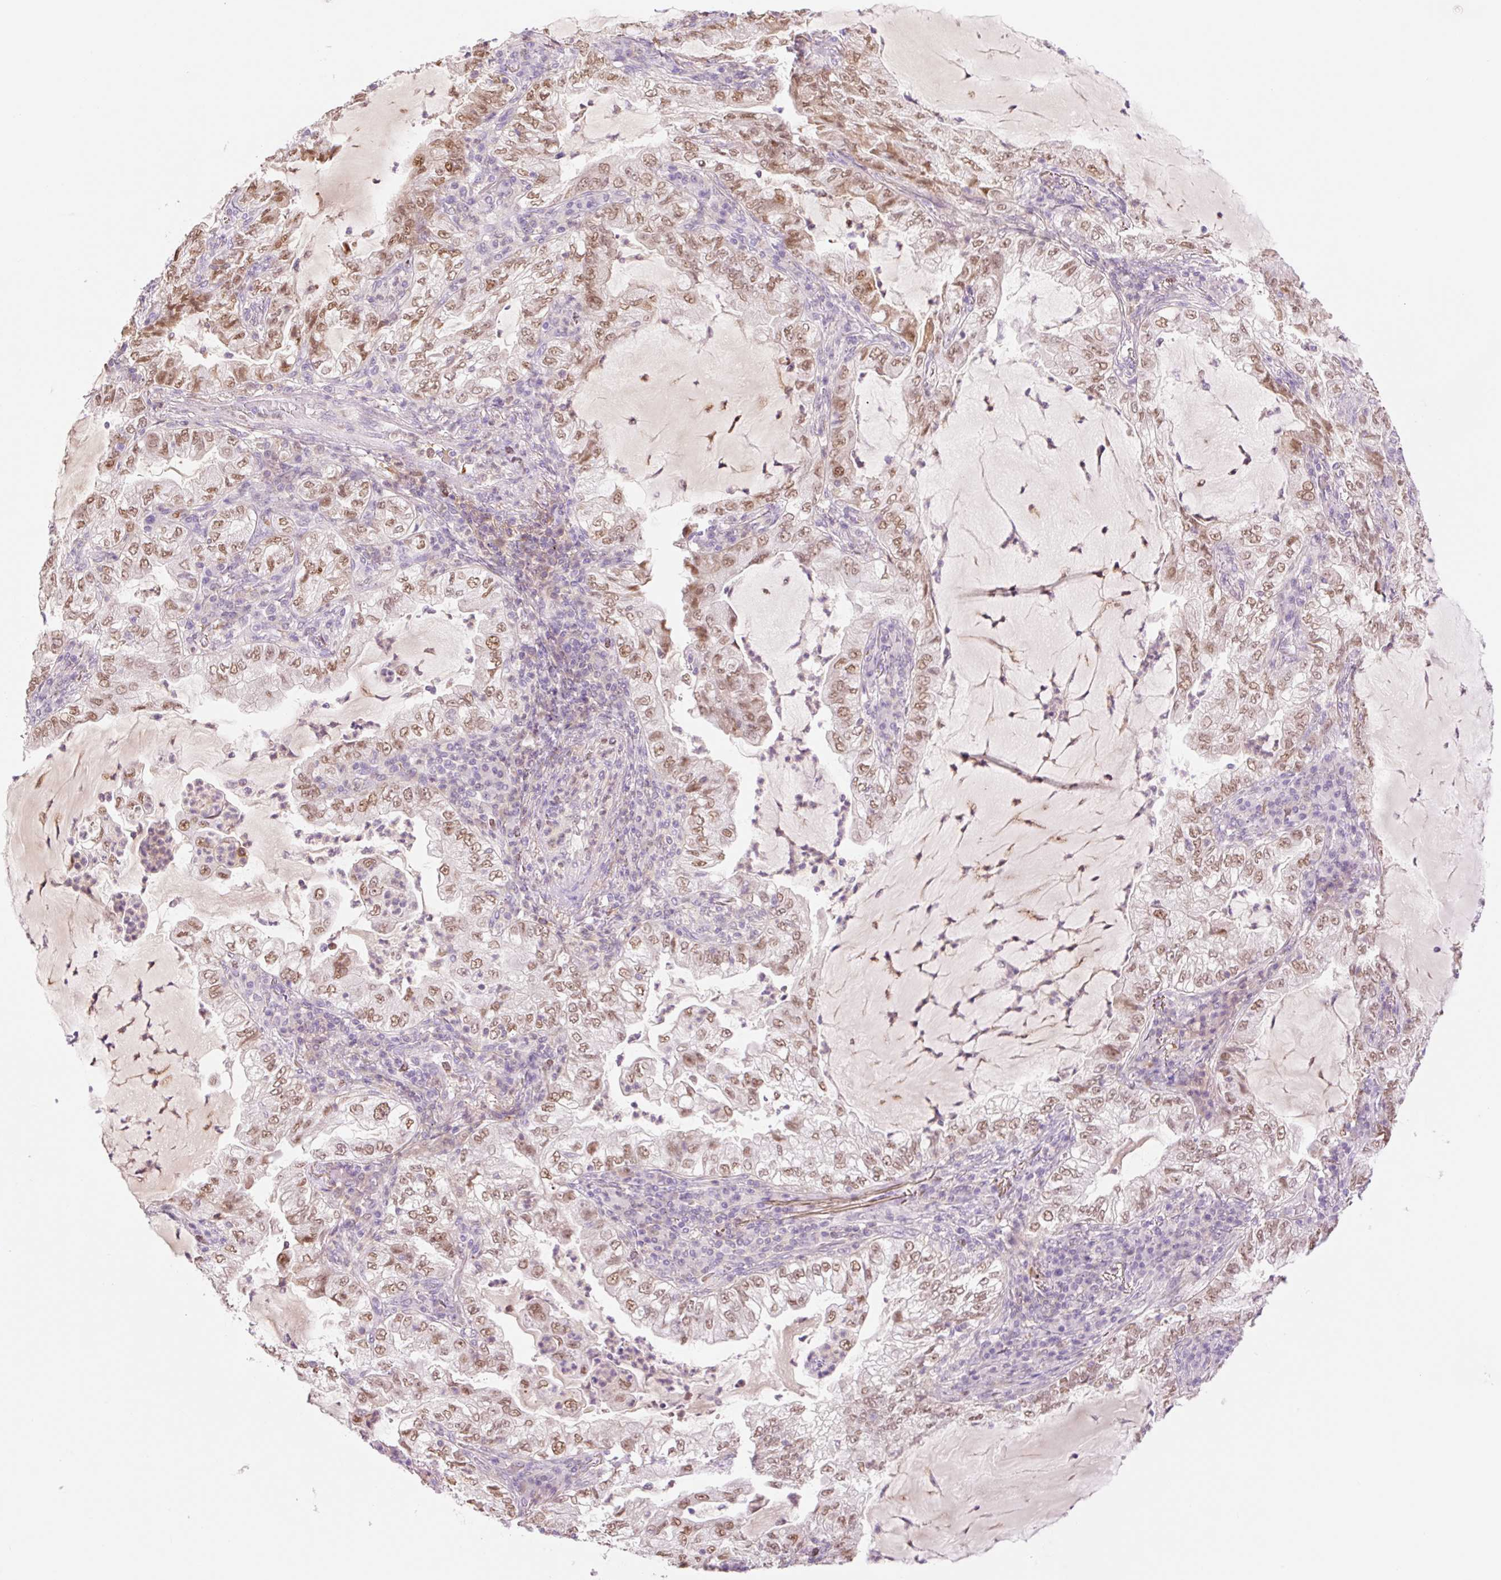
{"staining": {"intensity": "moderate", "quantity": ">75%", "location": "nuclear"}, "tissue": "lung cancer", "cell_type": "Tumor cells", "image_type": "cancer", "snomed": [{"axis": "morphology", "description": "Adenocarcinoma, NOS"}, {"axis": "topography", "description": "Lung"}], "caption": "Adenocarcinoma (lung) tissue displays moderate nuclear expression in approximately >75% of tumor cells", "gene": "HEBP1", "patient": {"sex": "female", "age": 73}}